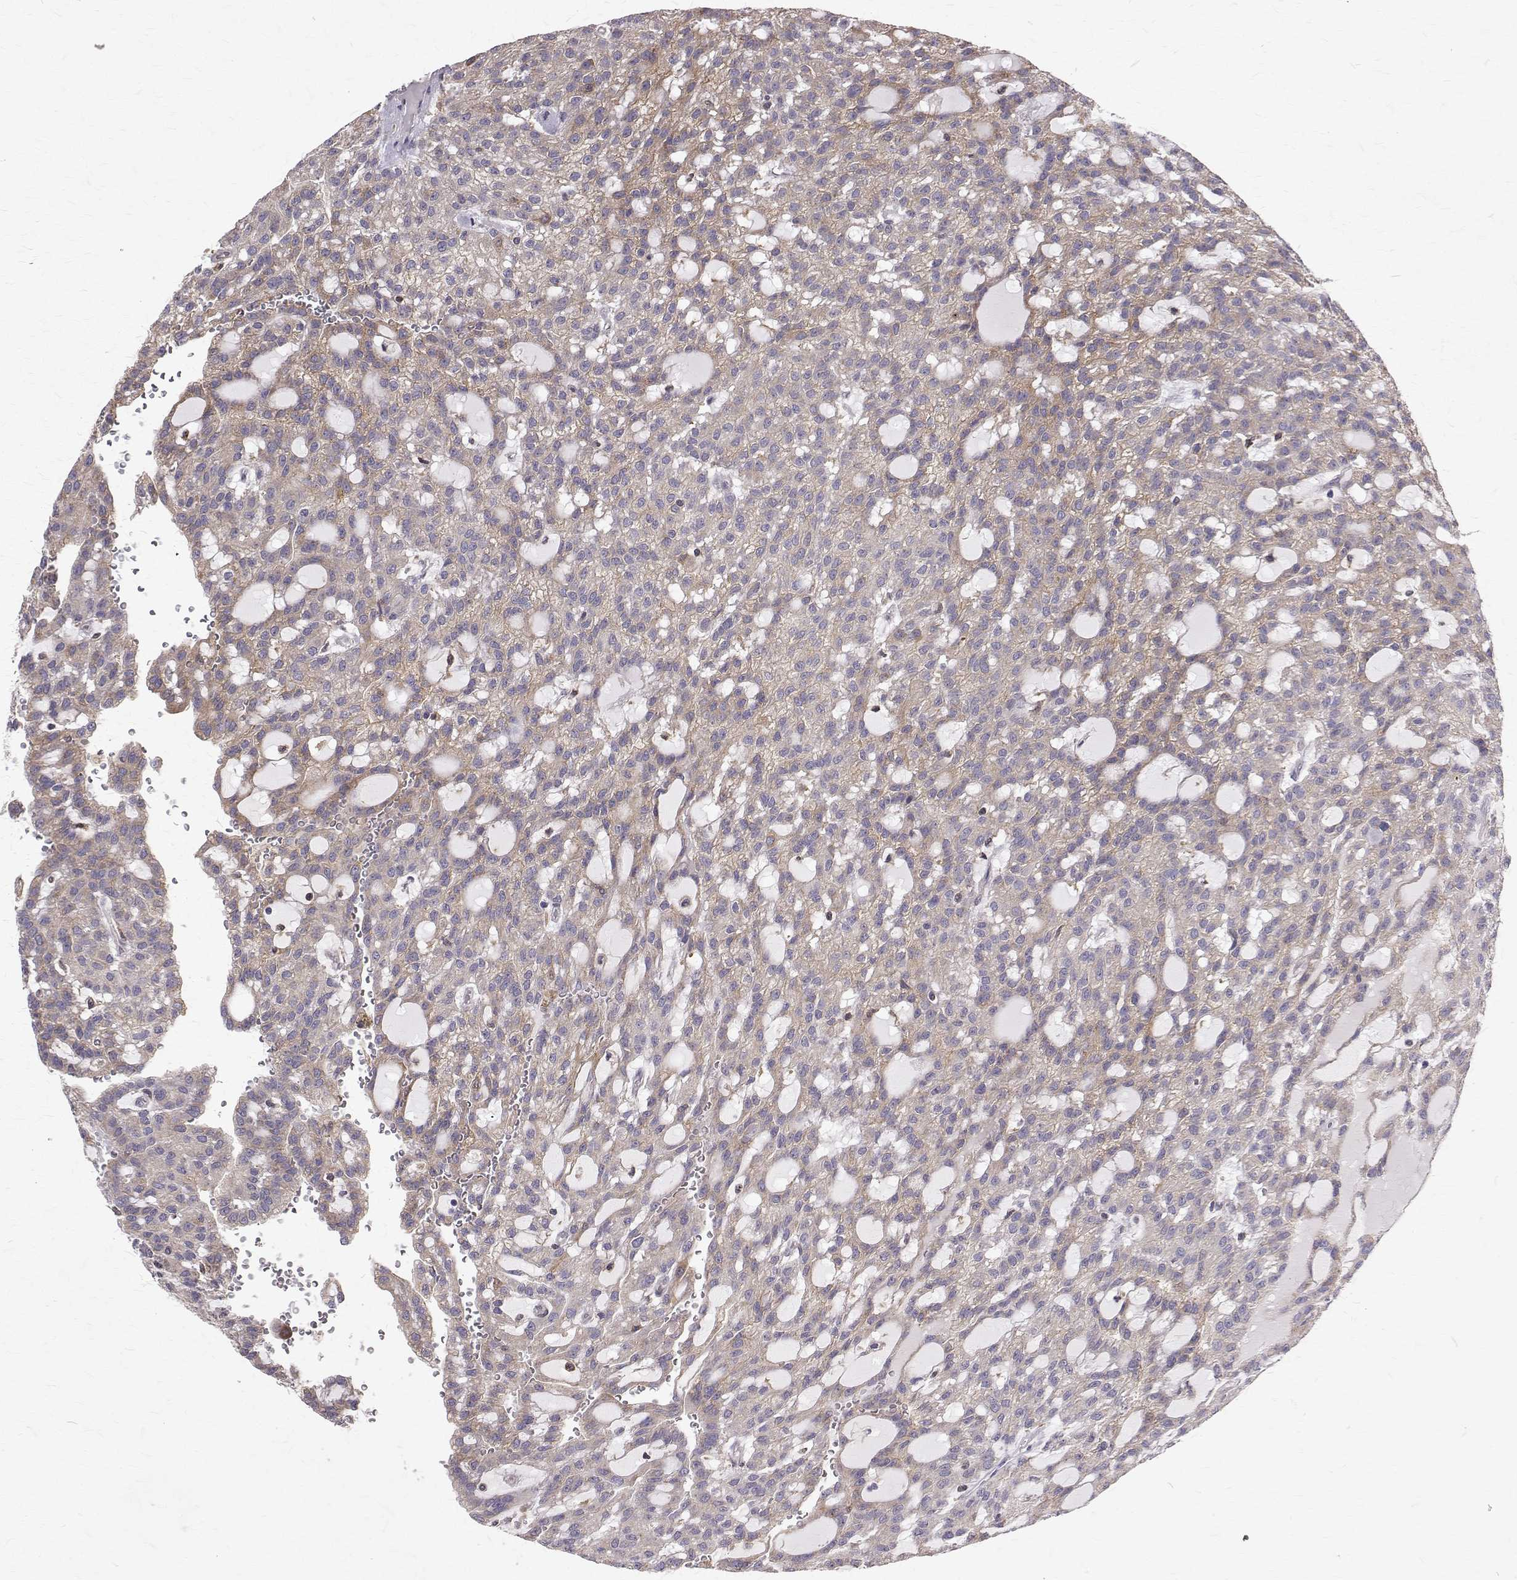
{"staining": {"intensity": "weak", "quantity": "25%-75%", "location": "cytoplasmic/membranous"}, "tissue": "renal cancer", "cell_type": "Tumor cells", "image_type": "cancer", "snomed": [{"axis": "morphology", "description": "Adenocarcinoma, NOS"}, {"axis": "topography", "description": "Kidney"}], "caption": "Tumor cells demonstrate low levels of weak cytoplasmic/membranous expression in about 25%-75% of cells in human renal adenocarcinoma.", "gene": "CCDC89", "patient": {"sex": "male", "age": 63}}